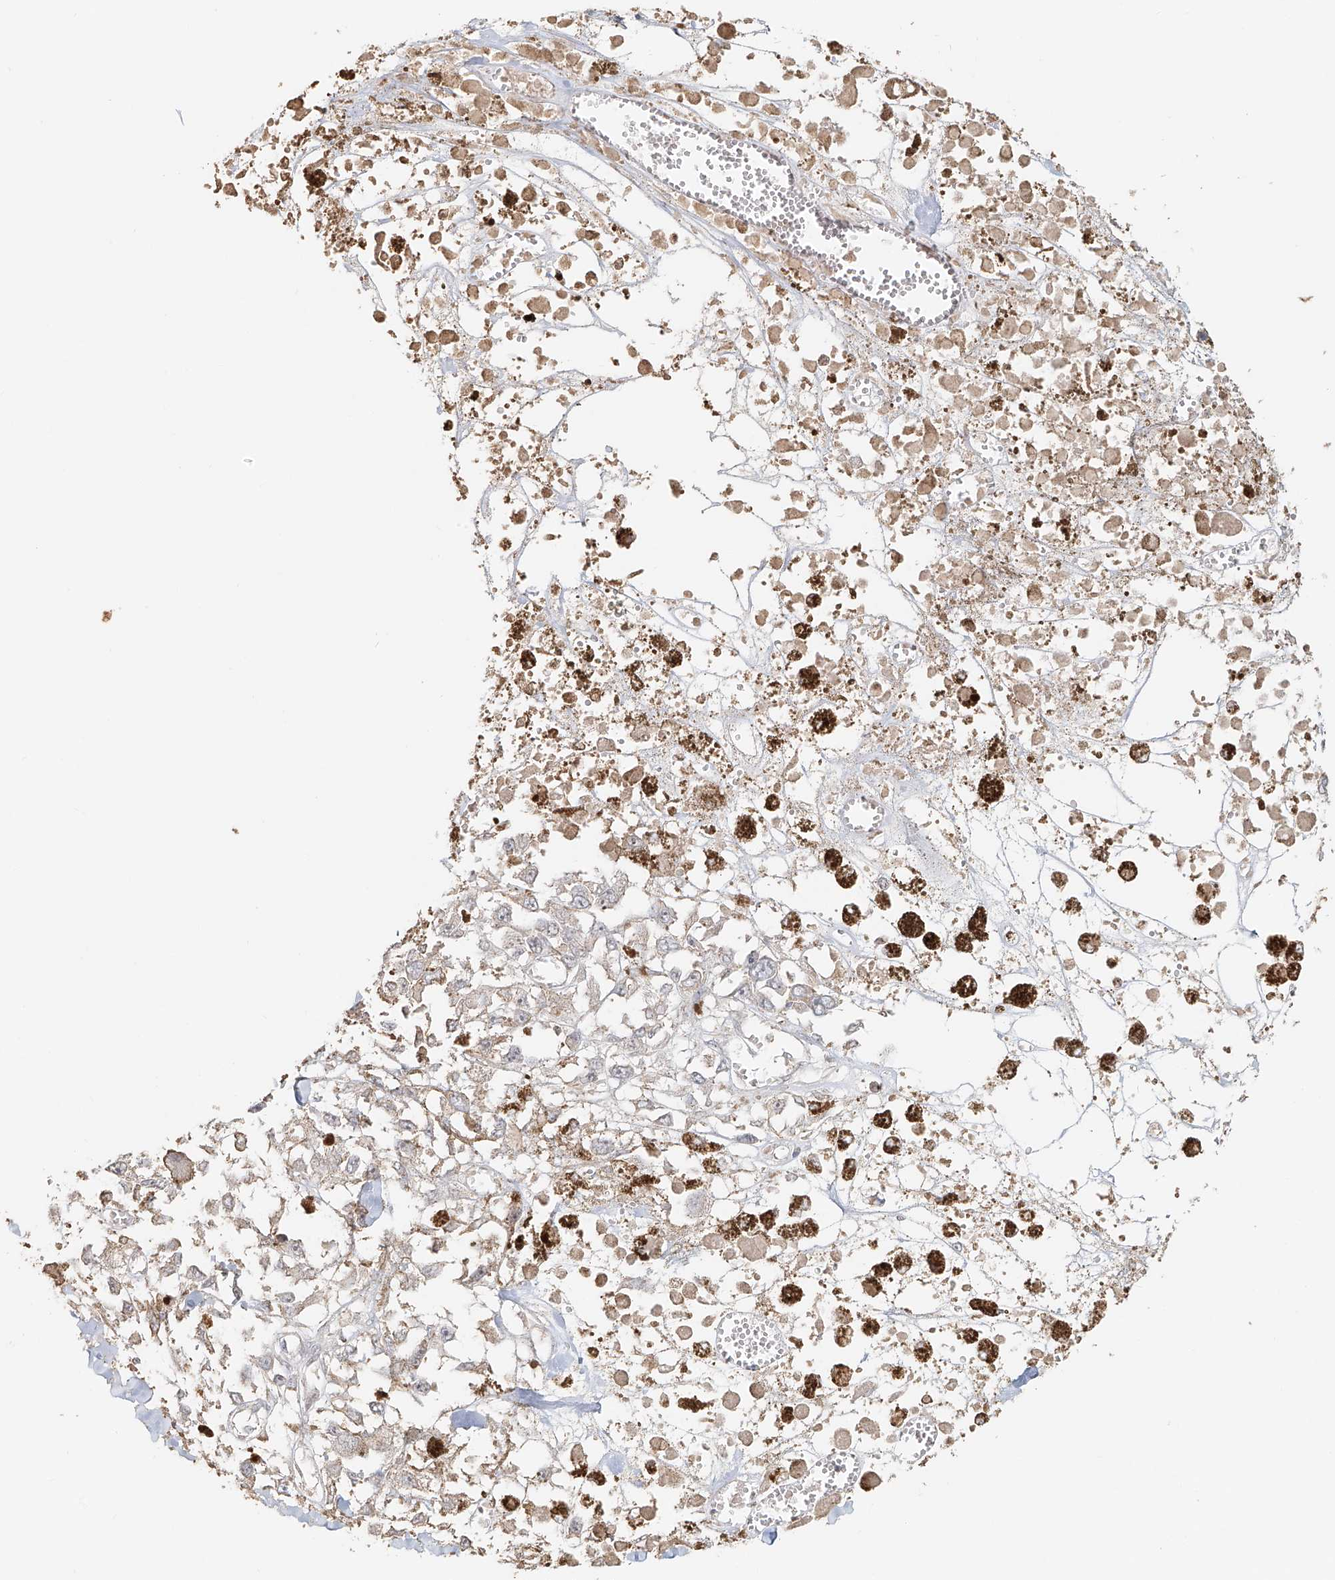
{"staining": {"intensity": "negative", "quantity": "none", "location": "none"}, "tissue": "melanoma", "cell_type": "Tumor cells", "image_type": "cancer", "snomed": [{"axis": "morphology", "description": "Malignant melanoma, Metastatic site"}, {"axis": "topography", "description": "Lymph node"}], "caption": "DAB immunohistochemical staining of human melanoma shows no significant expression in tumor cells.", "gene": "NPHS1", "patient": {"sex": "male", "age": 59}}